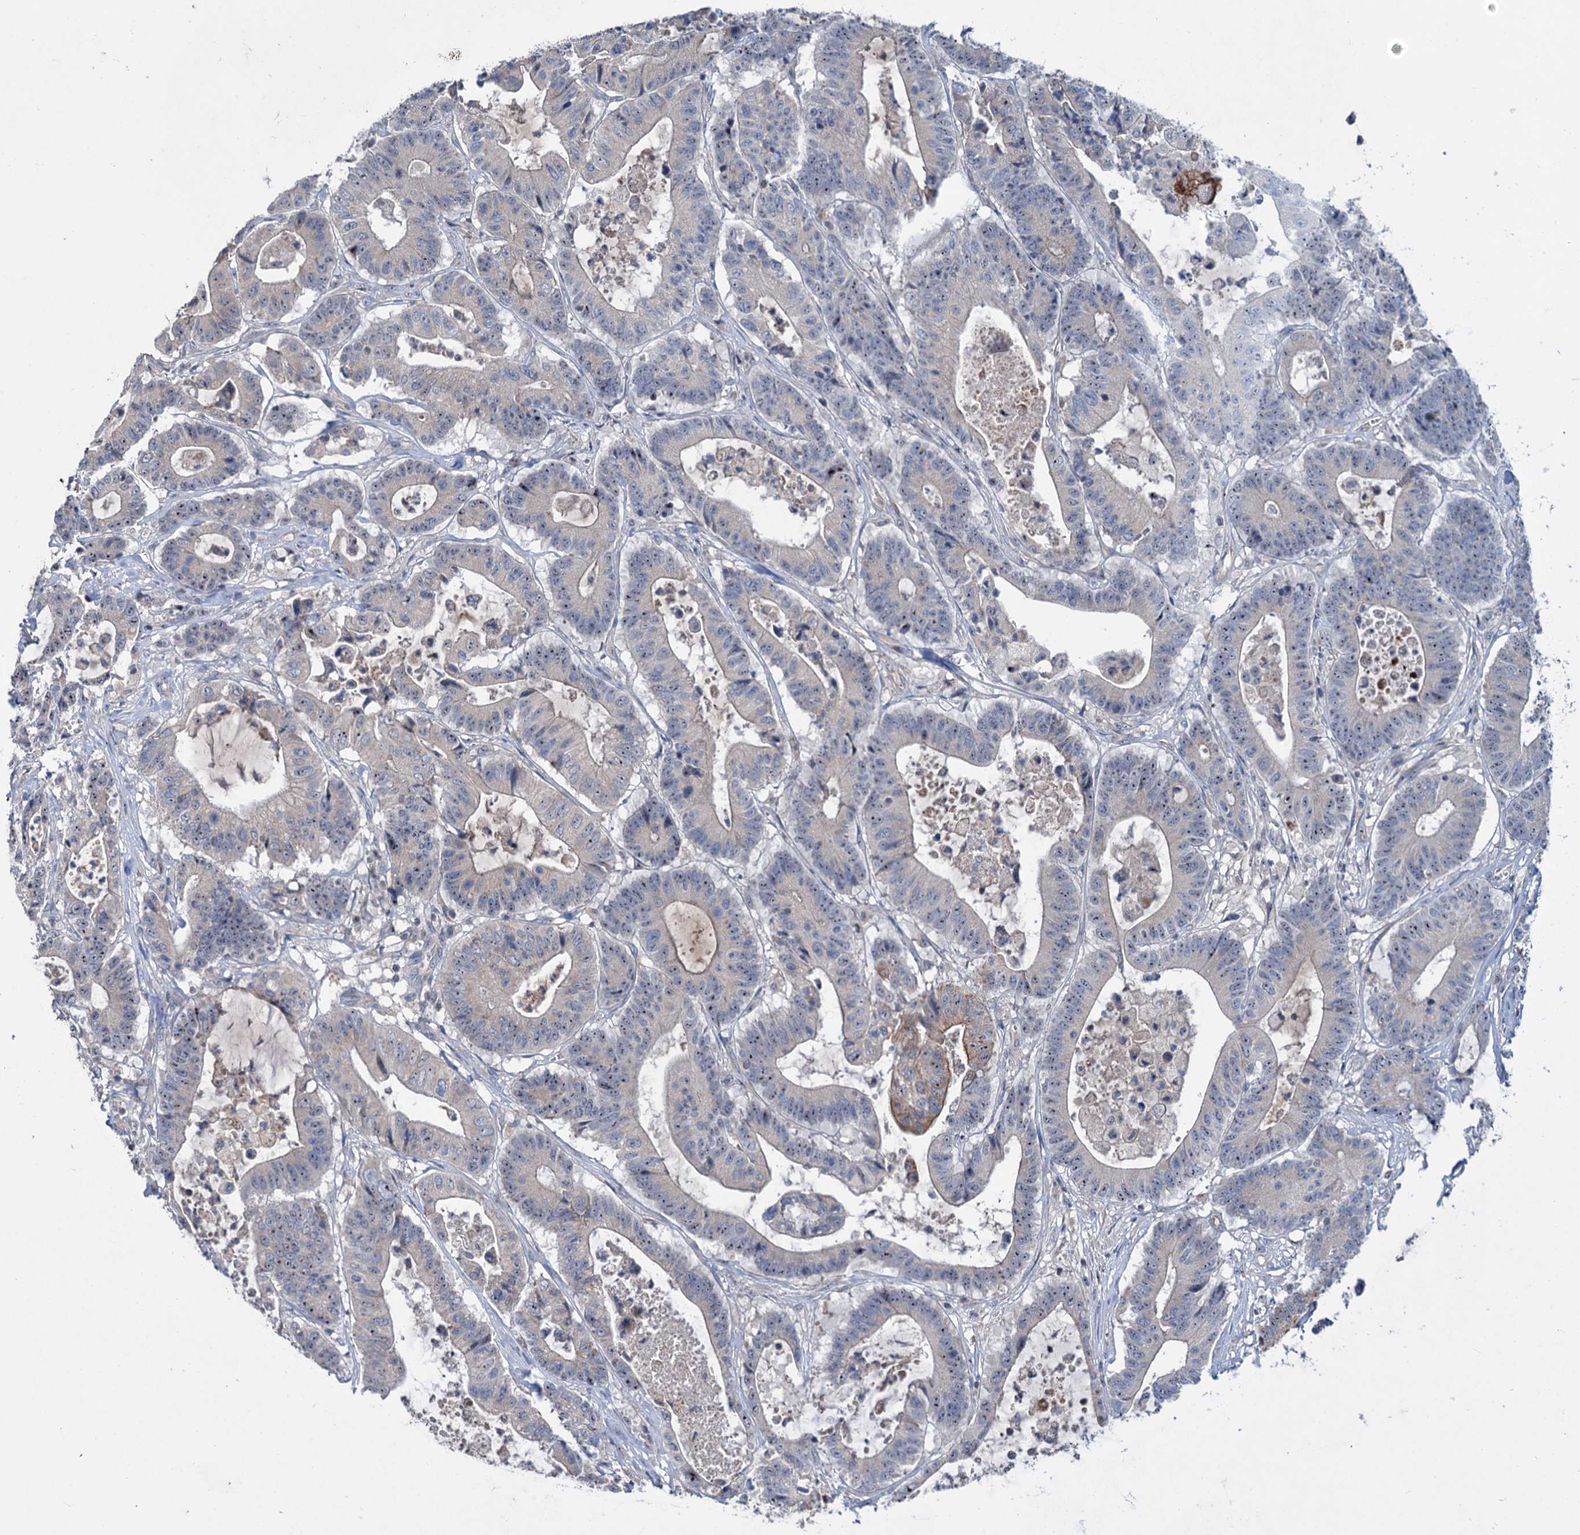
{"staining": {"intensity": "moderate", "quantity": "<25%", "location": "cytoplasmic/membranous,nuclear"}, "tissue": "colorectal cancer", "cell_type": "Tumor cells", "image_type": "cancer", "snomed": [{"axis": "morphology", "description": "Adenocarcinoma, NOS"}, {"axis": "topography", "description": "Colon"}], "caption": "Protein staining demonstrates moderate cytoplasmic/membranous and nuclear positivity in approximately <25% of tumor cells in colorectal cancer (adenocarcinoma).", "gene": "HTR3B", "patient": {"sex": "female", "age": 84}}